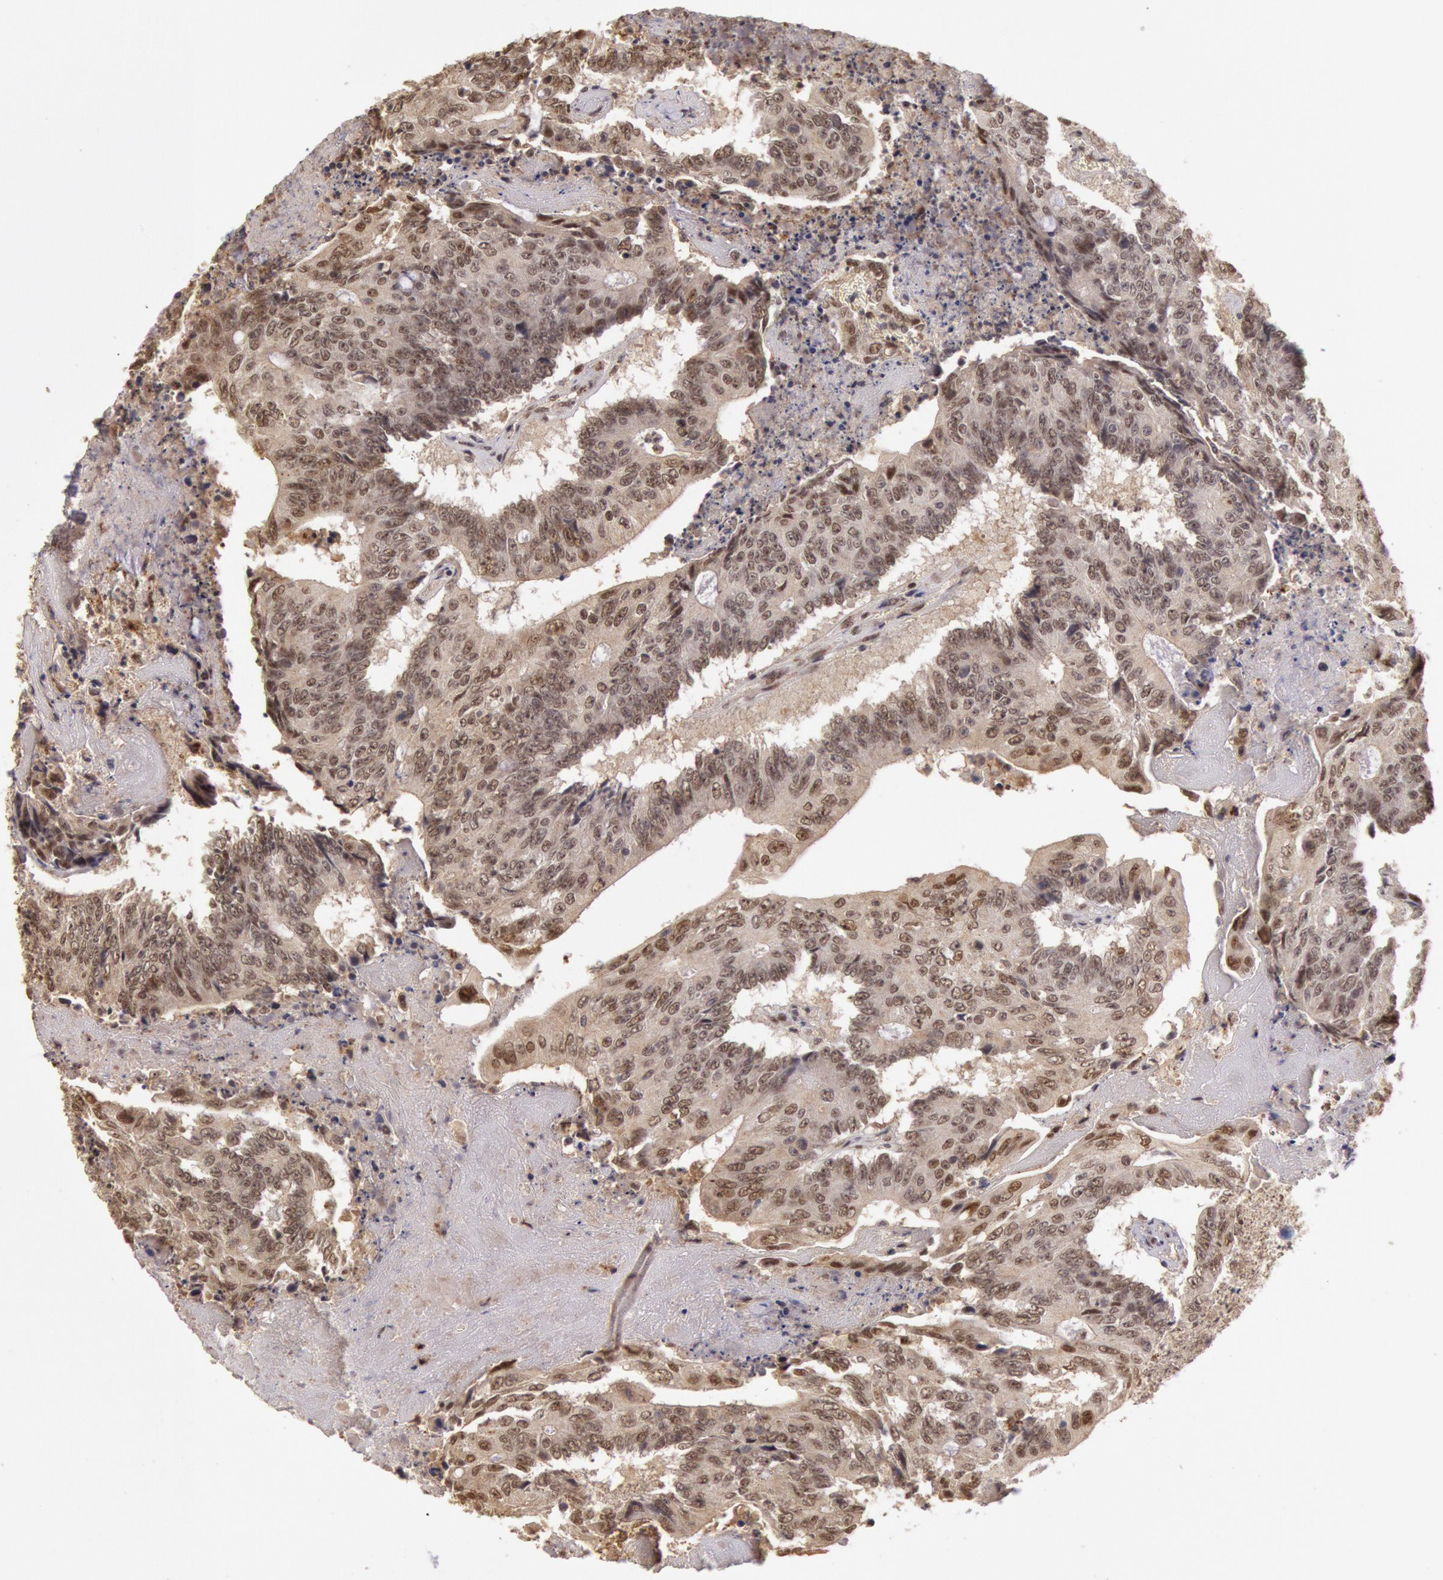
{"staining": {"intensity": "weak", "quantity": ">75%", "location": "nuclear"}, "tissue": "colorectal cancer", "cell_type": "Tumor cells", "image_type": "cancer", "snomed": [{"axis": "morphology", "description": "Adenocarcinoma, NOS"}, {"axis": "topography", "description": "Colon"}], "caption": "Colorectal cancer (adenocarcinoma) stained with immunohistochemistry (IHC) demonstrates weak nuclear expression in about >75% of tumor cells.", "gene": "LIG4", "patient": {"sex": "male", "age": 65}}